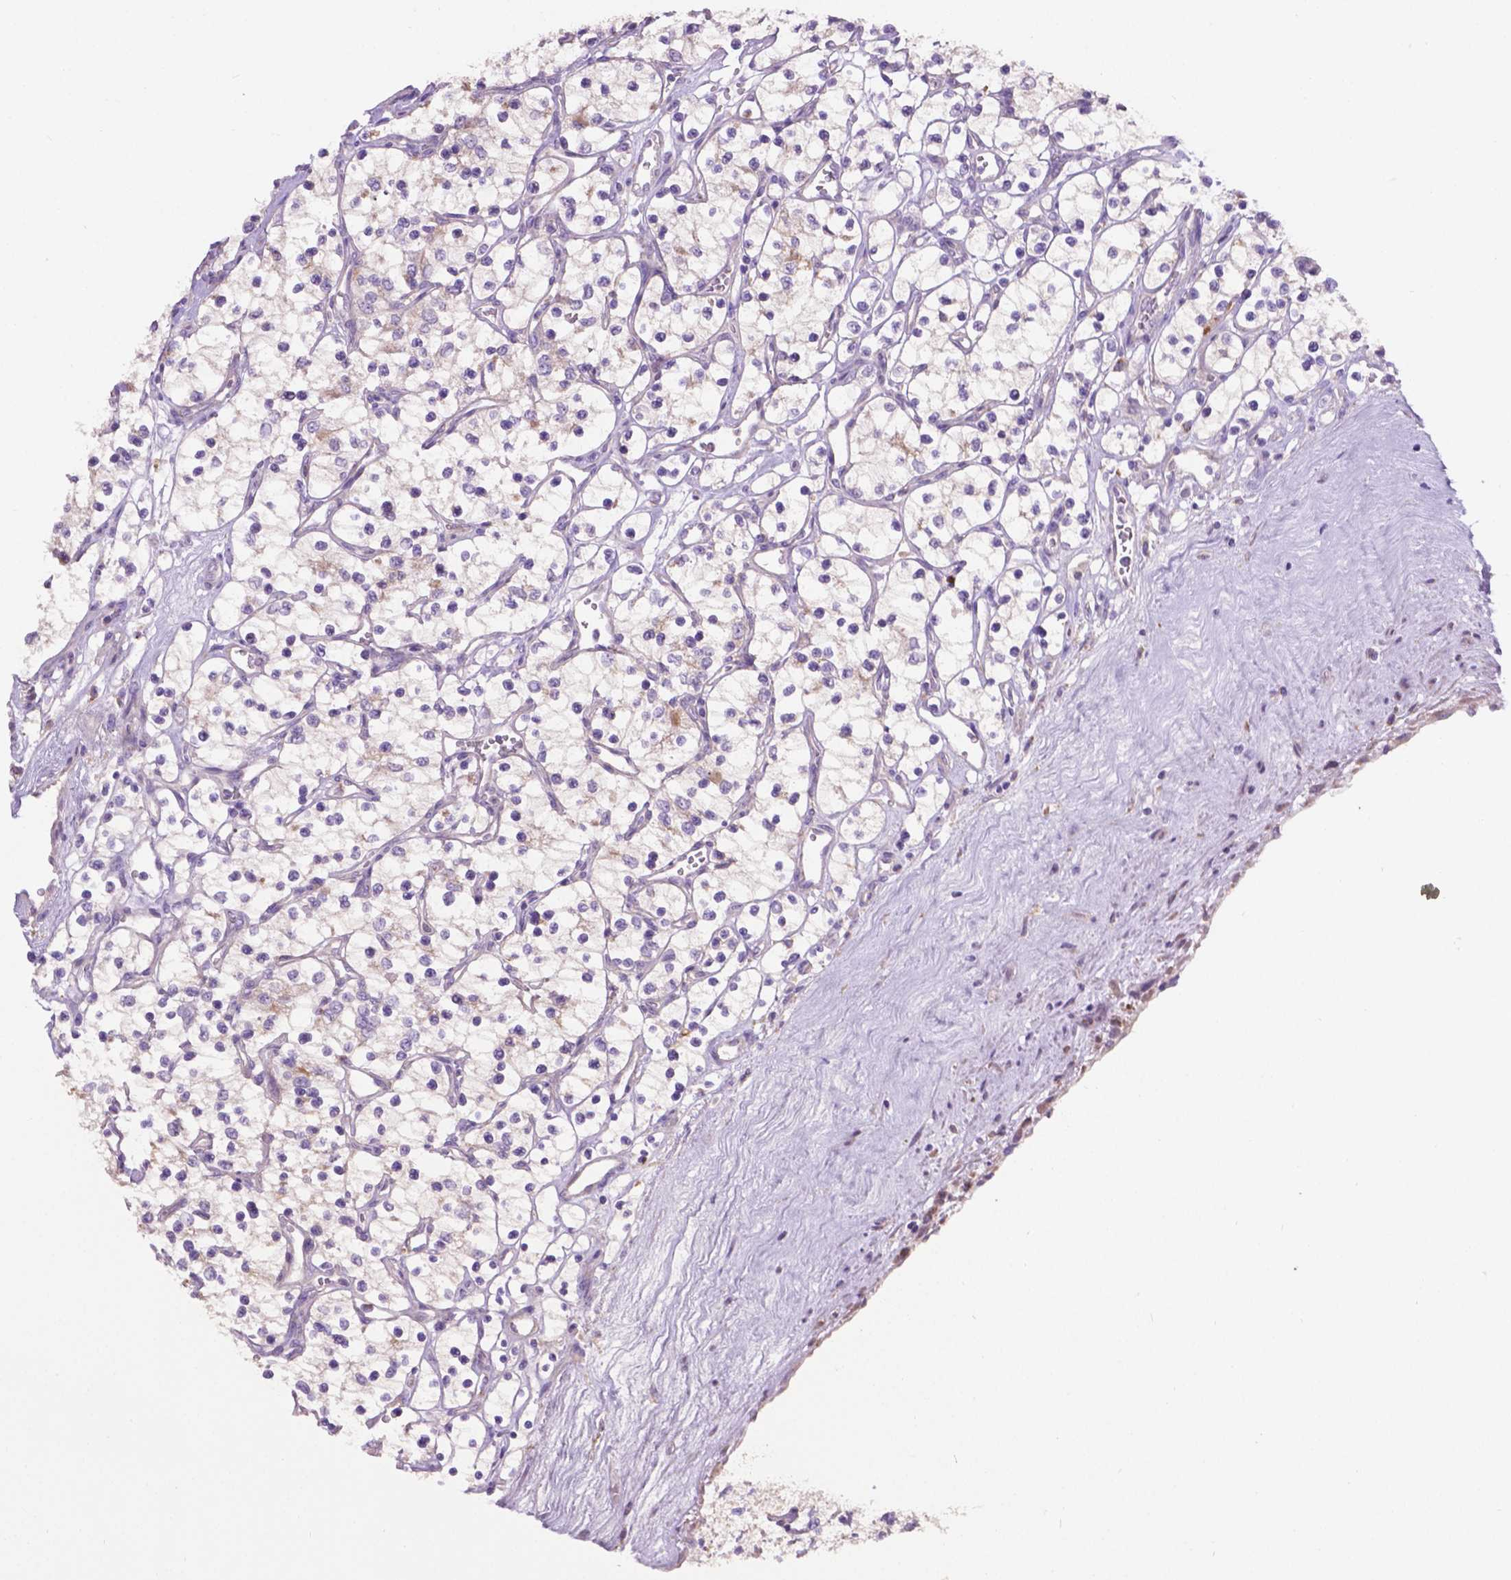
{"staining": {"intensity": "negative", "quantity": "none", "location": "none"}, "tissue": "renal cancer", "cell_type": "Tumor cells", "image_type": "cancer", "snomed": [{"axis": "morphology", "description": "Adenocarcinoma, NOS"}, {"axis": "topography", "description": "Kidney"}], "caption": "Adenocarcinoma (renal) was stained to show a protein in brown. There is no significant staining in tumor cells.", "gene": "CDH7", "patient": {"sex": "female", "age": 69}}